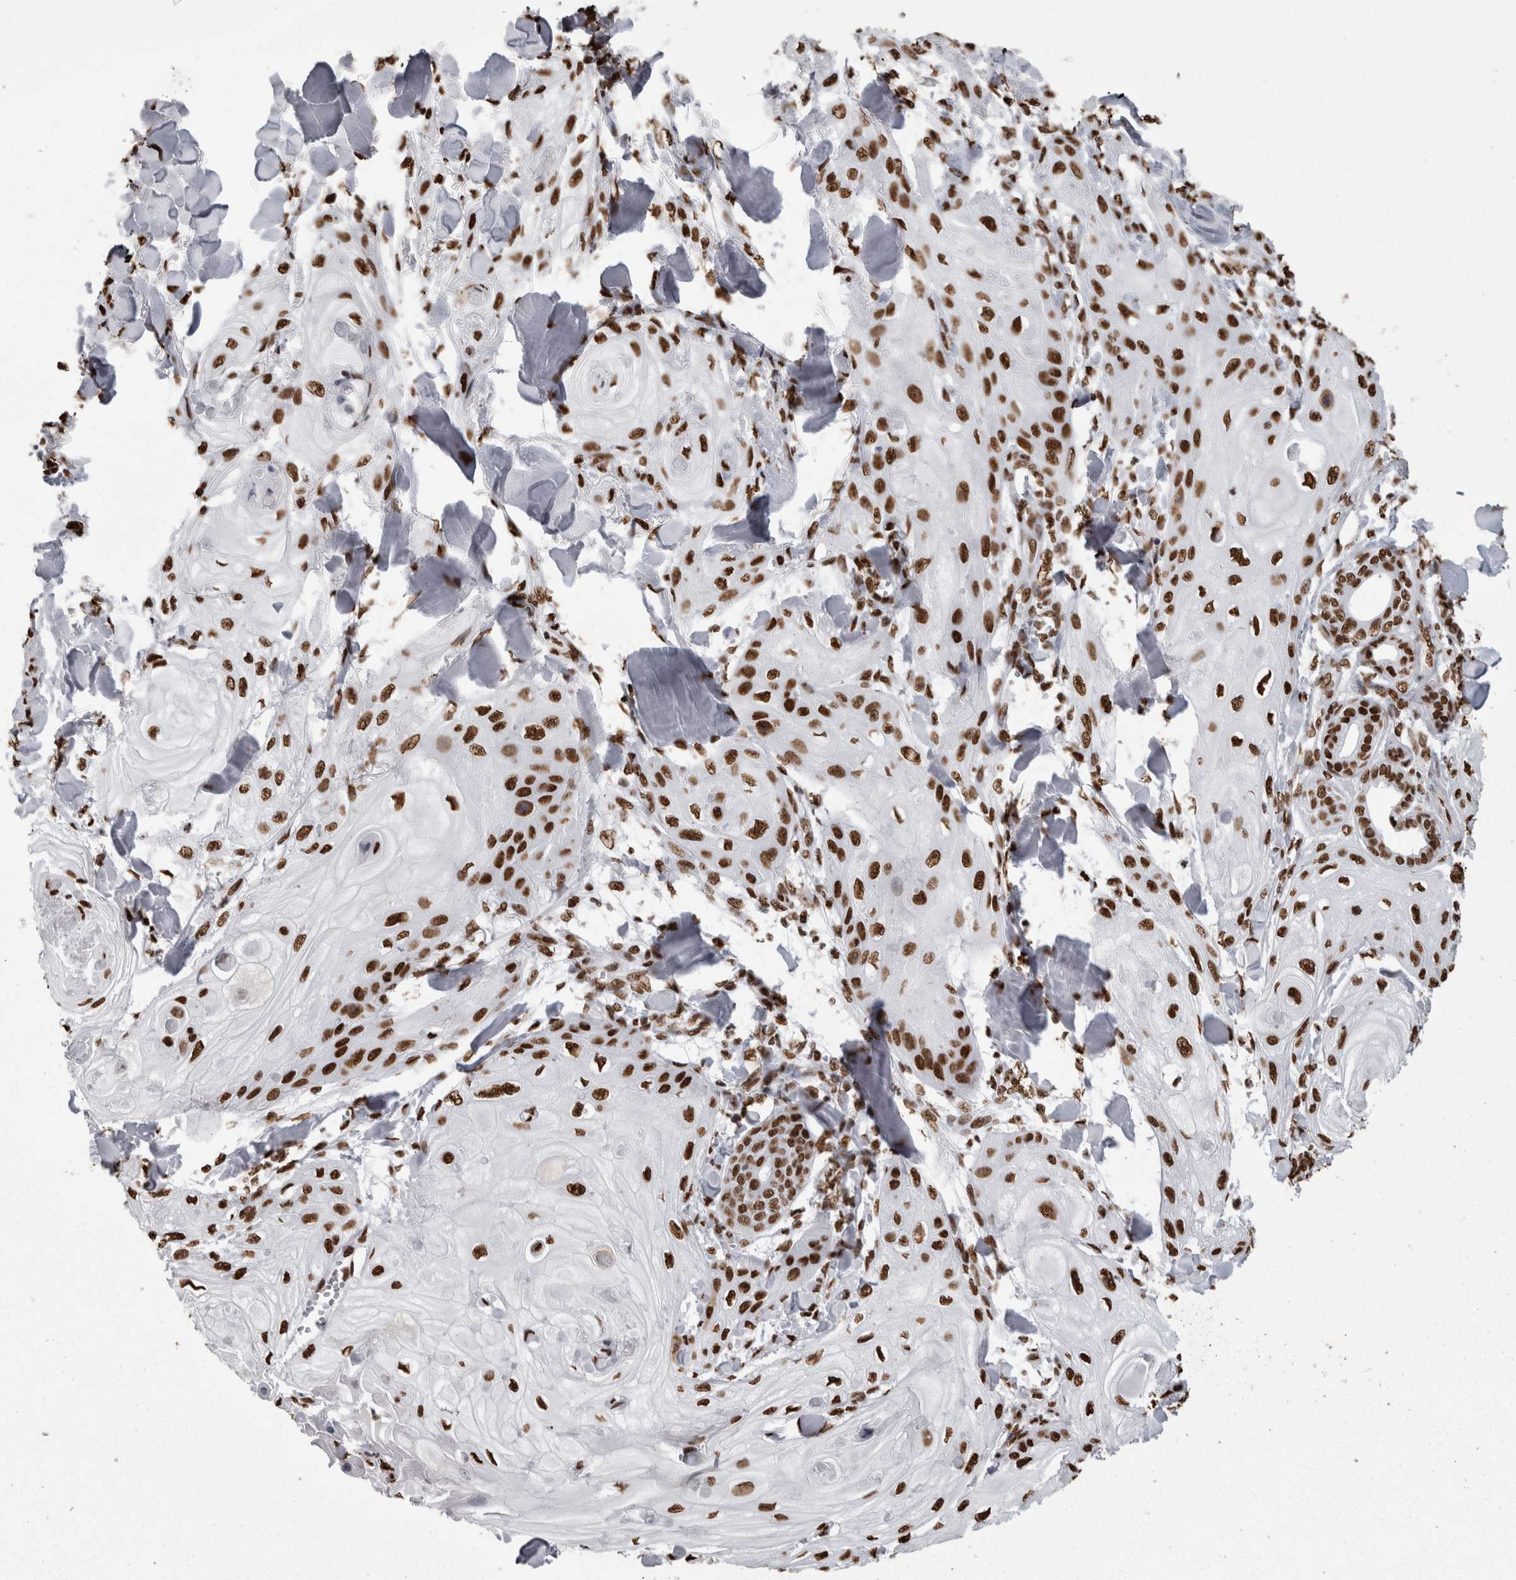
{"staining": {"intensity": "strong", "quantity": ">75%", "location": "nuclear"}, "tissue": "skin cancer", "cell_type": "Tumor cells", "image_type": "cancer", "snomed": [{"axis": "morphology", "description": "Squamous cell carcinoma, NOS"}, {"axis": "topography", "description": "Skin"}], "caption": "Protein expression analysis of human squamous cell carcinoma (skin) reveals strong nuclear staining in approximately >75% of tumor cells.", "gene": "HNRNPM", "patient": {"sex": "male", "age": 74}}